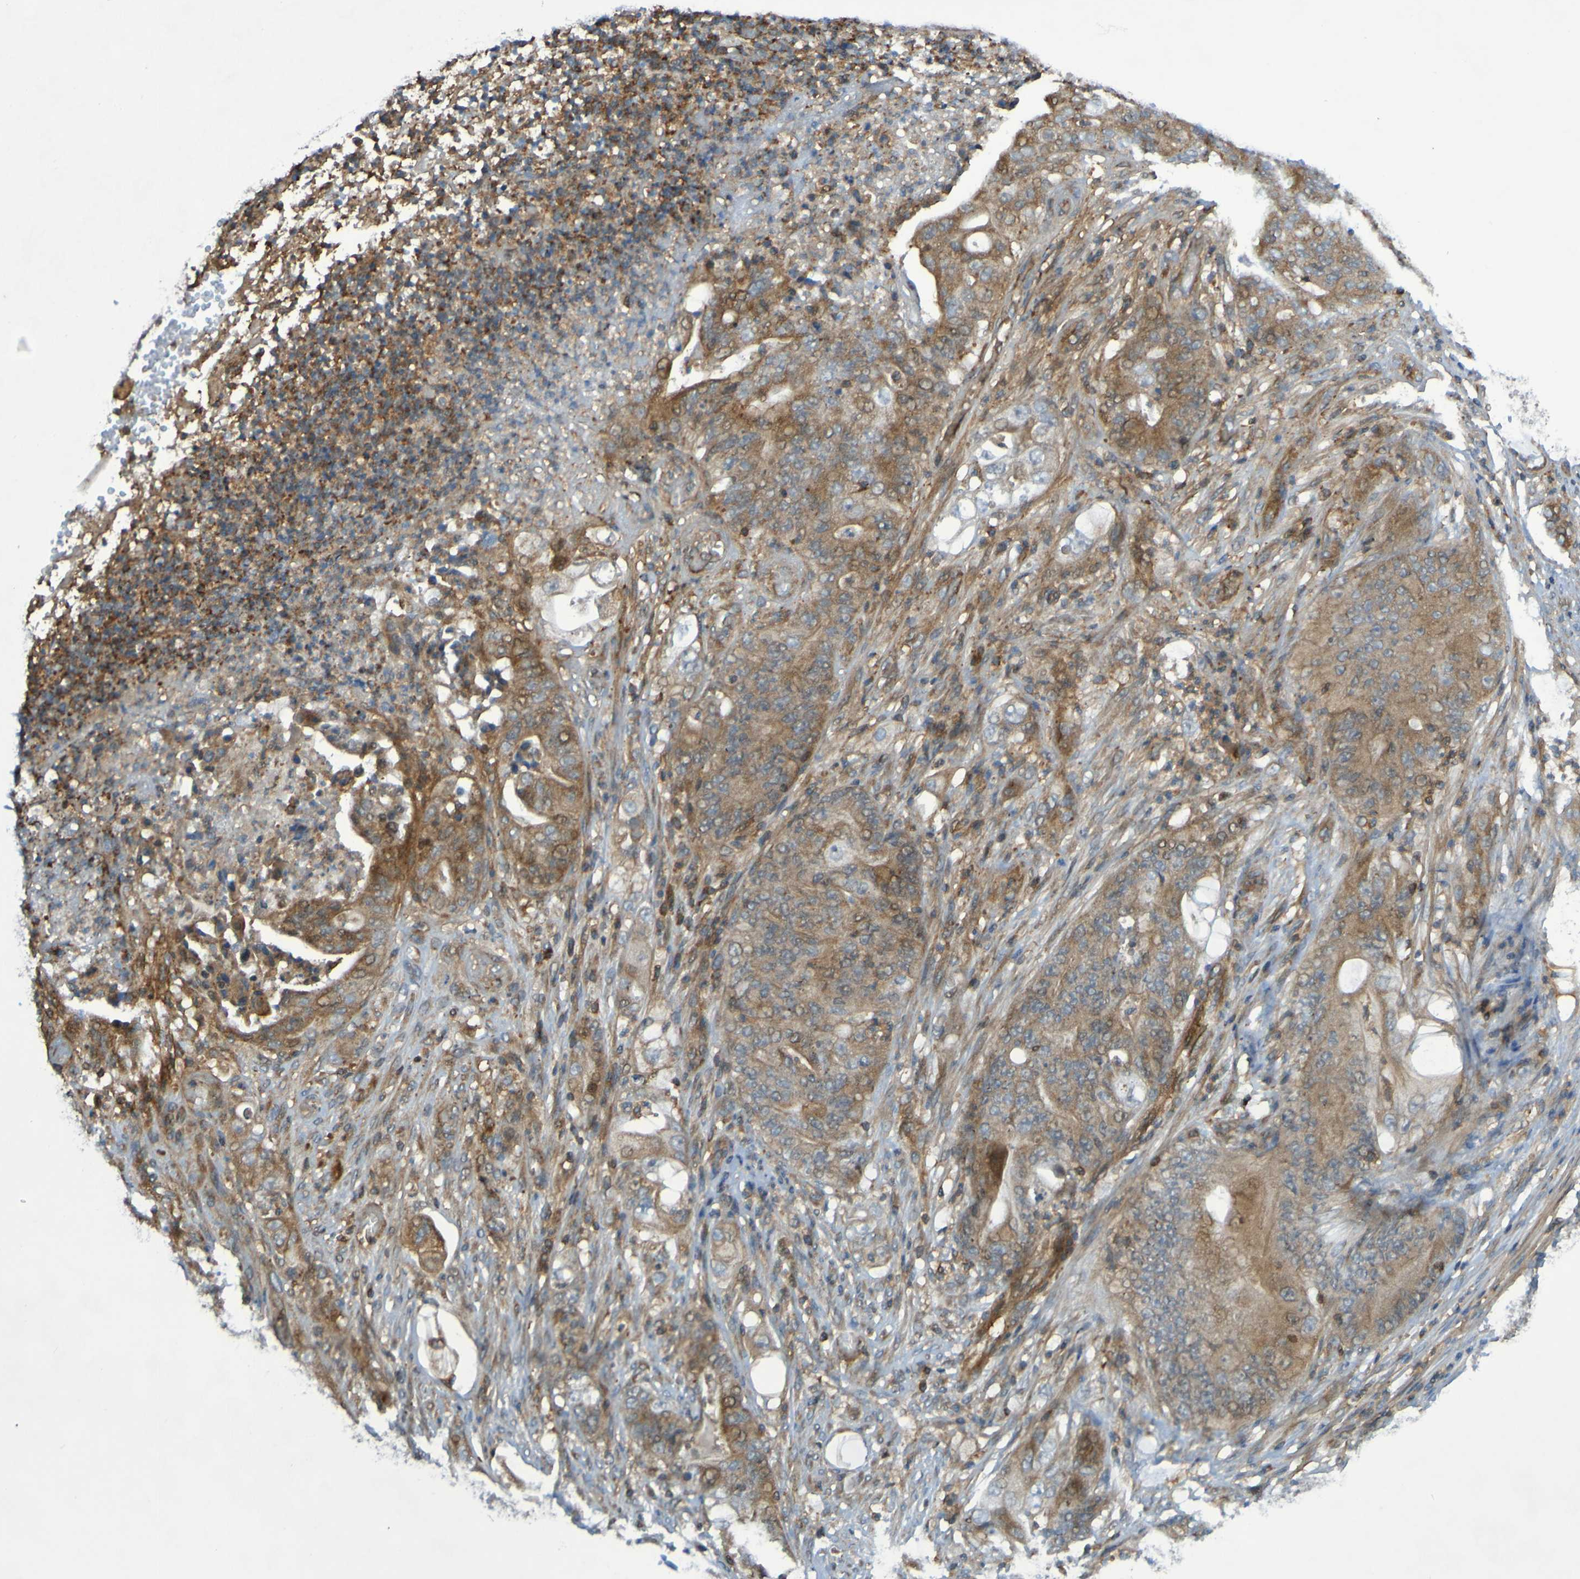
{"staining": {"intensity": "moderate", "quantity": ">75%", "location": "cytoplasmic/membranous"}, "tissue": "stomach cancer", "cell_type": "Tumor cells", "image_type": "cancer", "snomed": [{"axis": "morphology", "description": "Adenocarcinoma, NOS"}, {"axis": "topography", "description": "Stomach"}], "caption": "Brown immunohistochemical staining in human stomach cancer exhibits moderate cytoplasmic/membranous positivity in approximately >75% of tumor cells. The protein of interest is shown in brown color, while the nuclei are stained blue.", "gene": "PDGFB", "patient": {"sex": "female", "age": 73}}